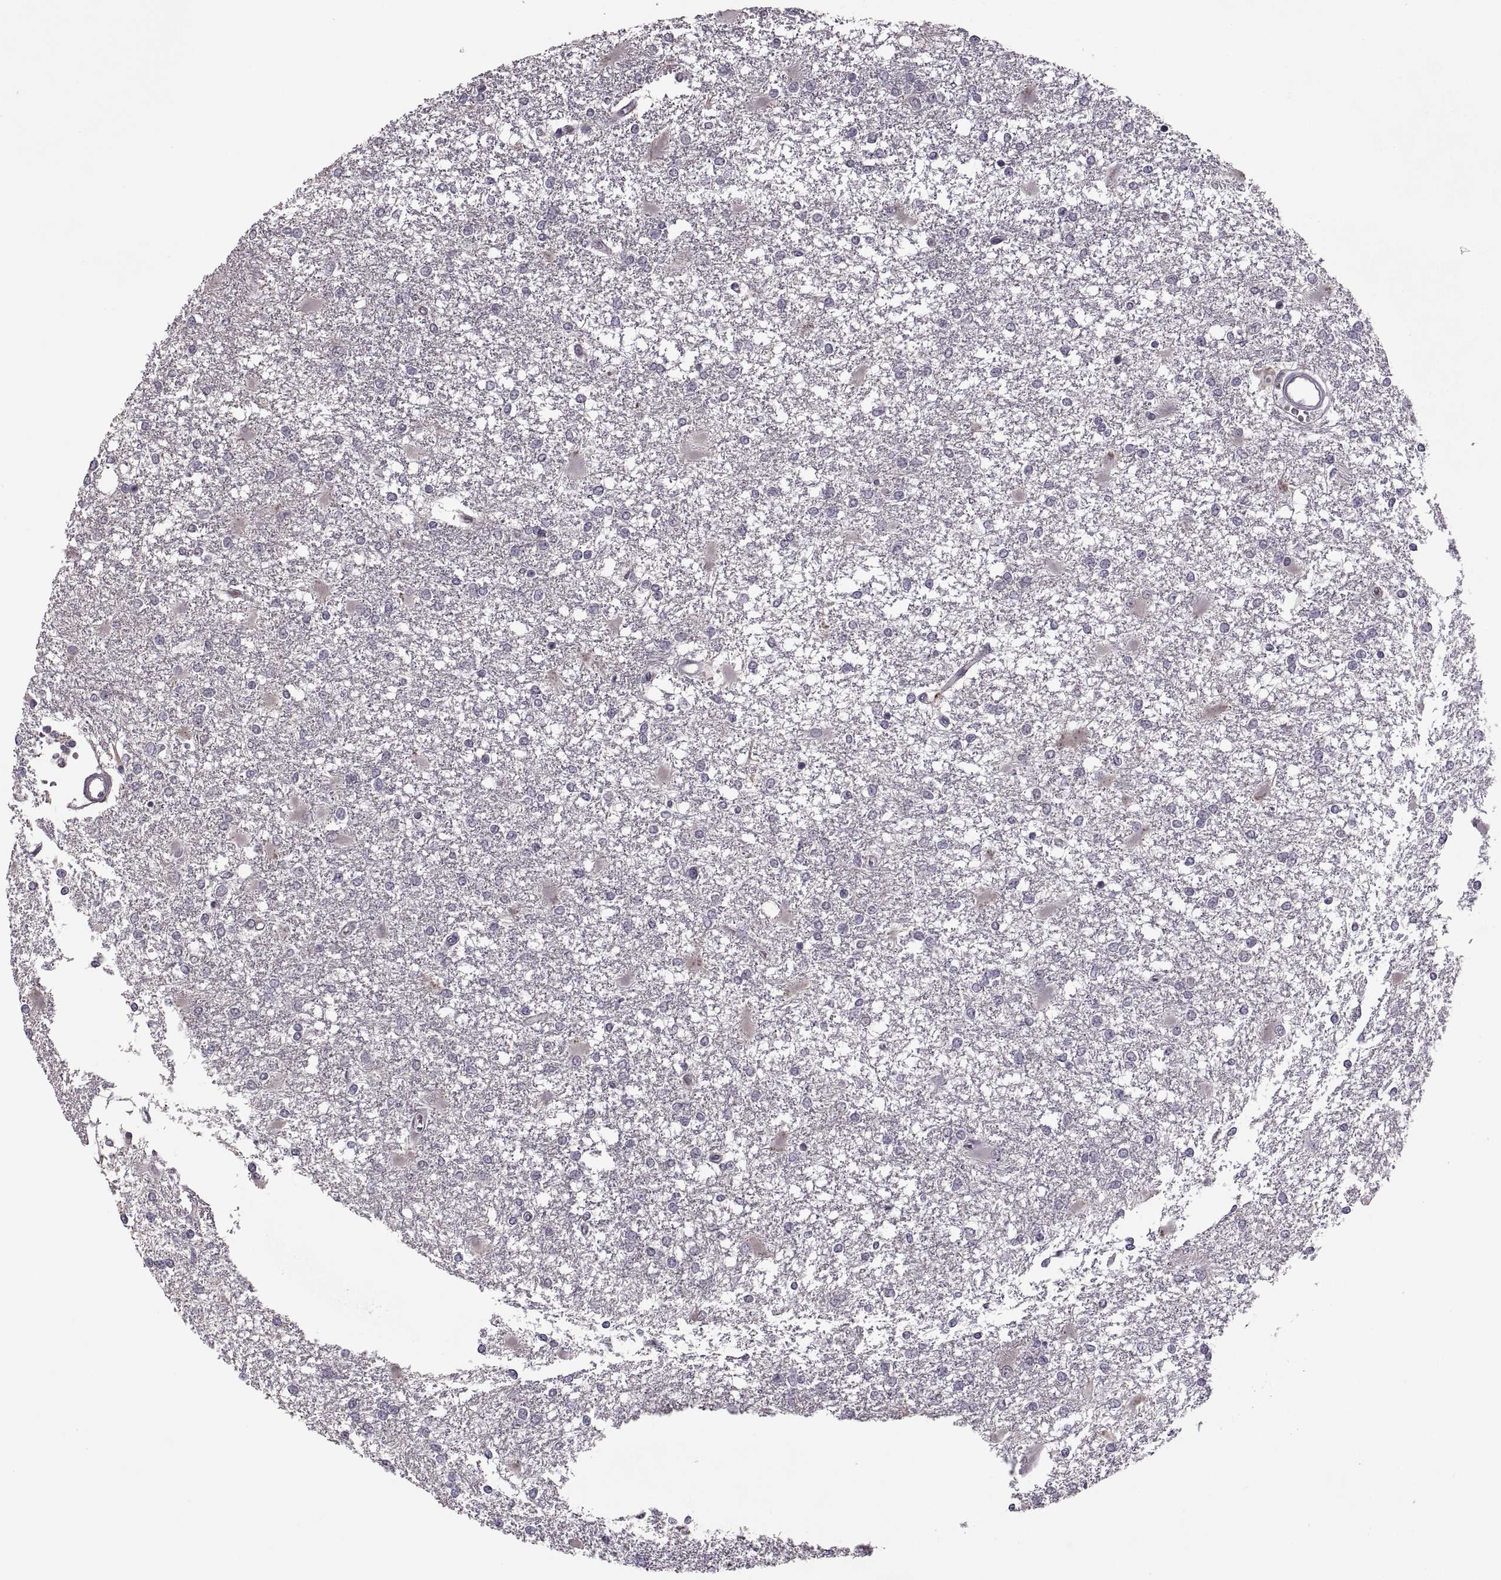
{"staining": {"intensity": "negative", "quantity": "none", "location": "none"}, "tissue": "glioma", "cell_type": "Tumor cells", "image_type": "cancer", "snomed": [{"axis": "morphology", "description": "Glioma, malignant, High grade"}, {"axis": "topography", "description": "Cerebral cortex"}], "caption": "Immunohistochemistry (IHC) image of glioma stained for a protein (brown), which shows no staining in tumor cells.", "gene": "CACNA1F", "patient": {"sex": "male", "age": 79}}